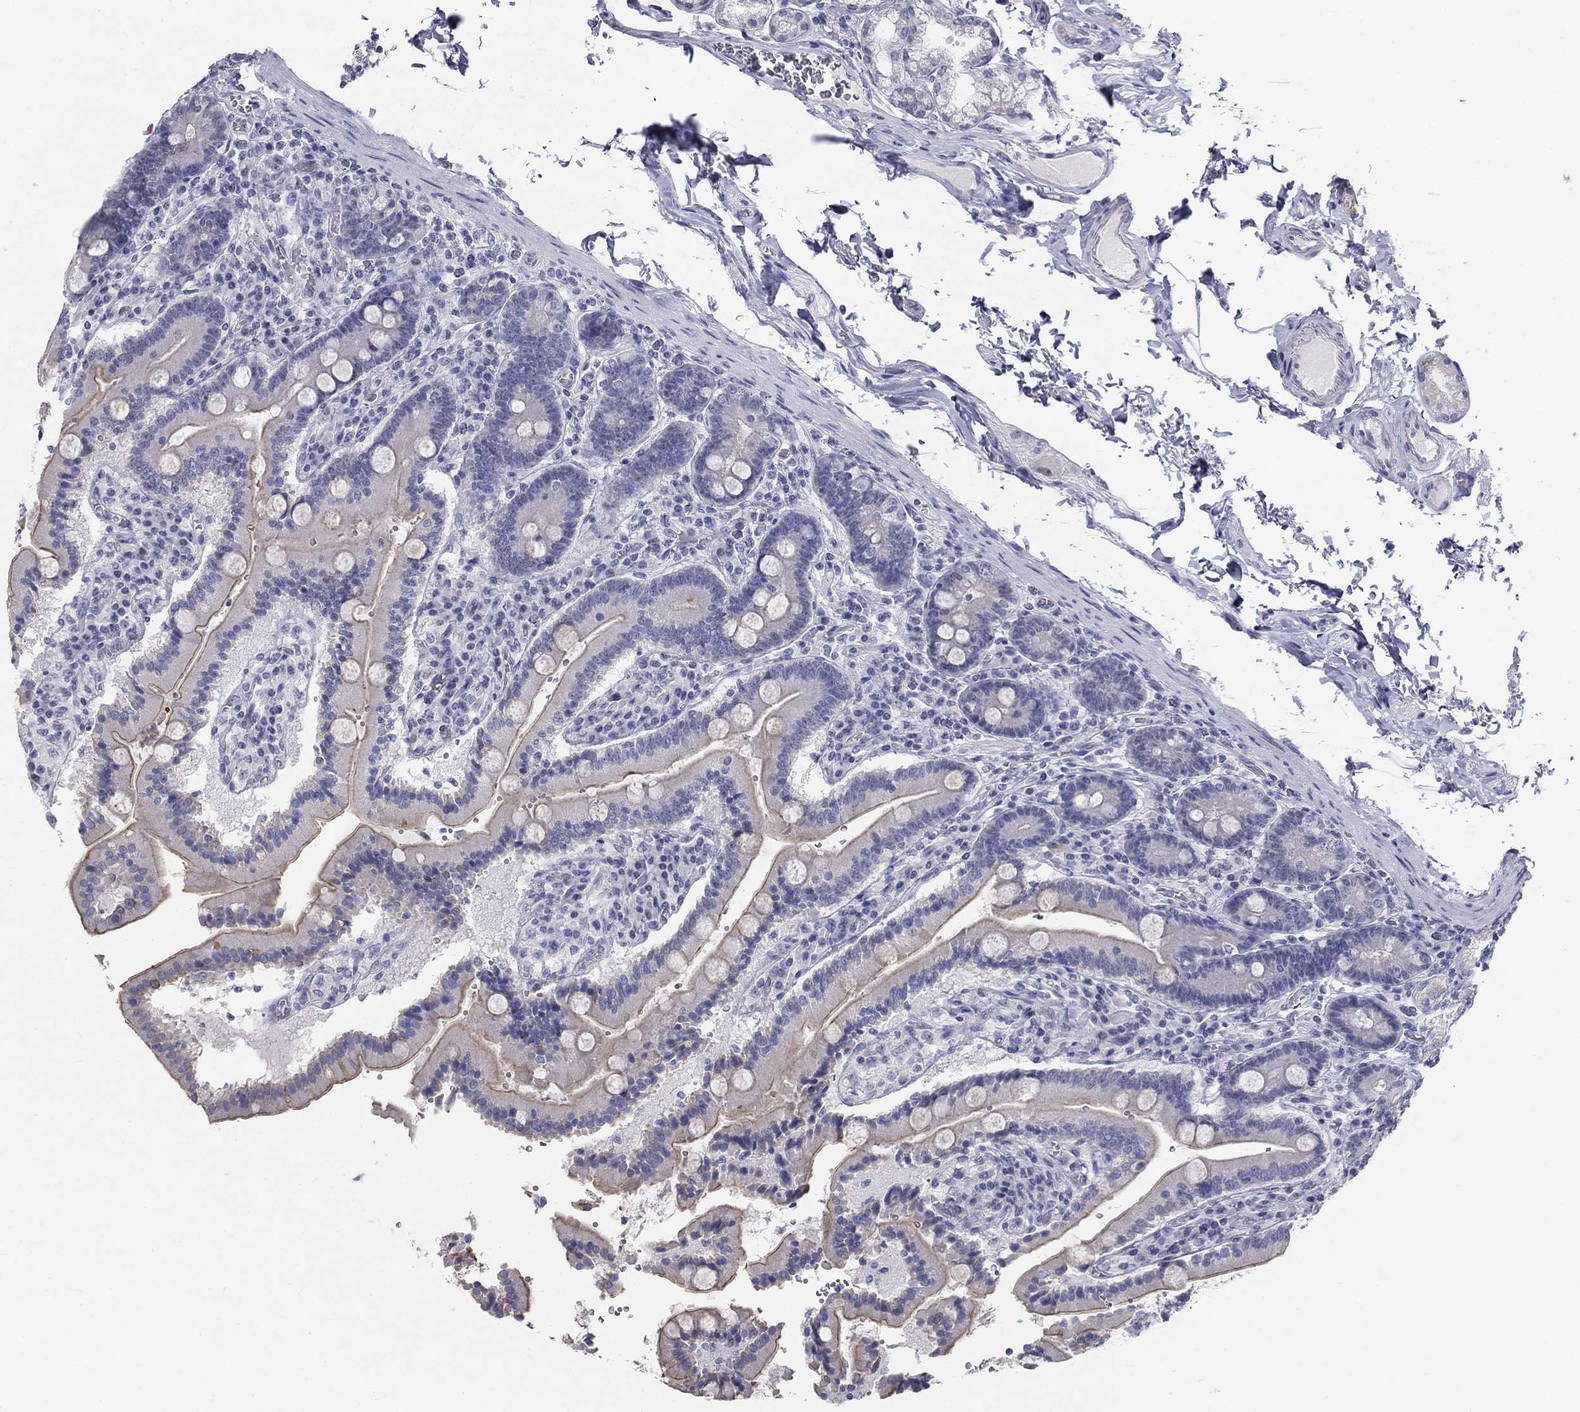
{"staining": {"intensity": "weak", "quantity": "25%-75%", "location": "cytoplasmic/membranous"}, "tissue": "duodenum", "cell_type": "Glandular cells", "image_type": "normal", "snomed": [{"axis": "morphology", "description": "Normal tissue, NOS"}, {"axis": "topography", "description": "Duodenum"}], "caption": "High-power microscopy captured an immunohistochemistry micrograph of benign duodenum, revealing weak cytoplasmic/membranous staining in about 25%-75% of glandular cells.", "gene": "ENSG00000290147", "patient": {"sex": "female", "age": 62}}